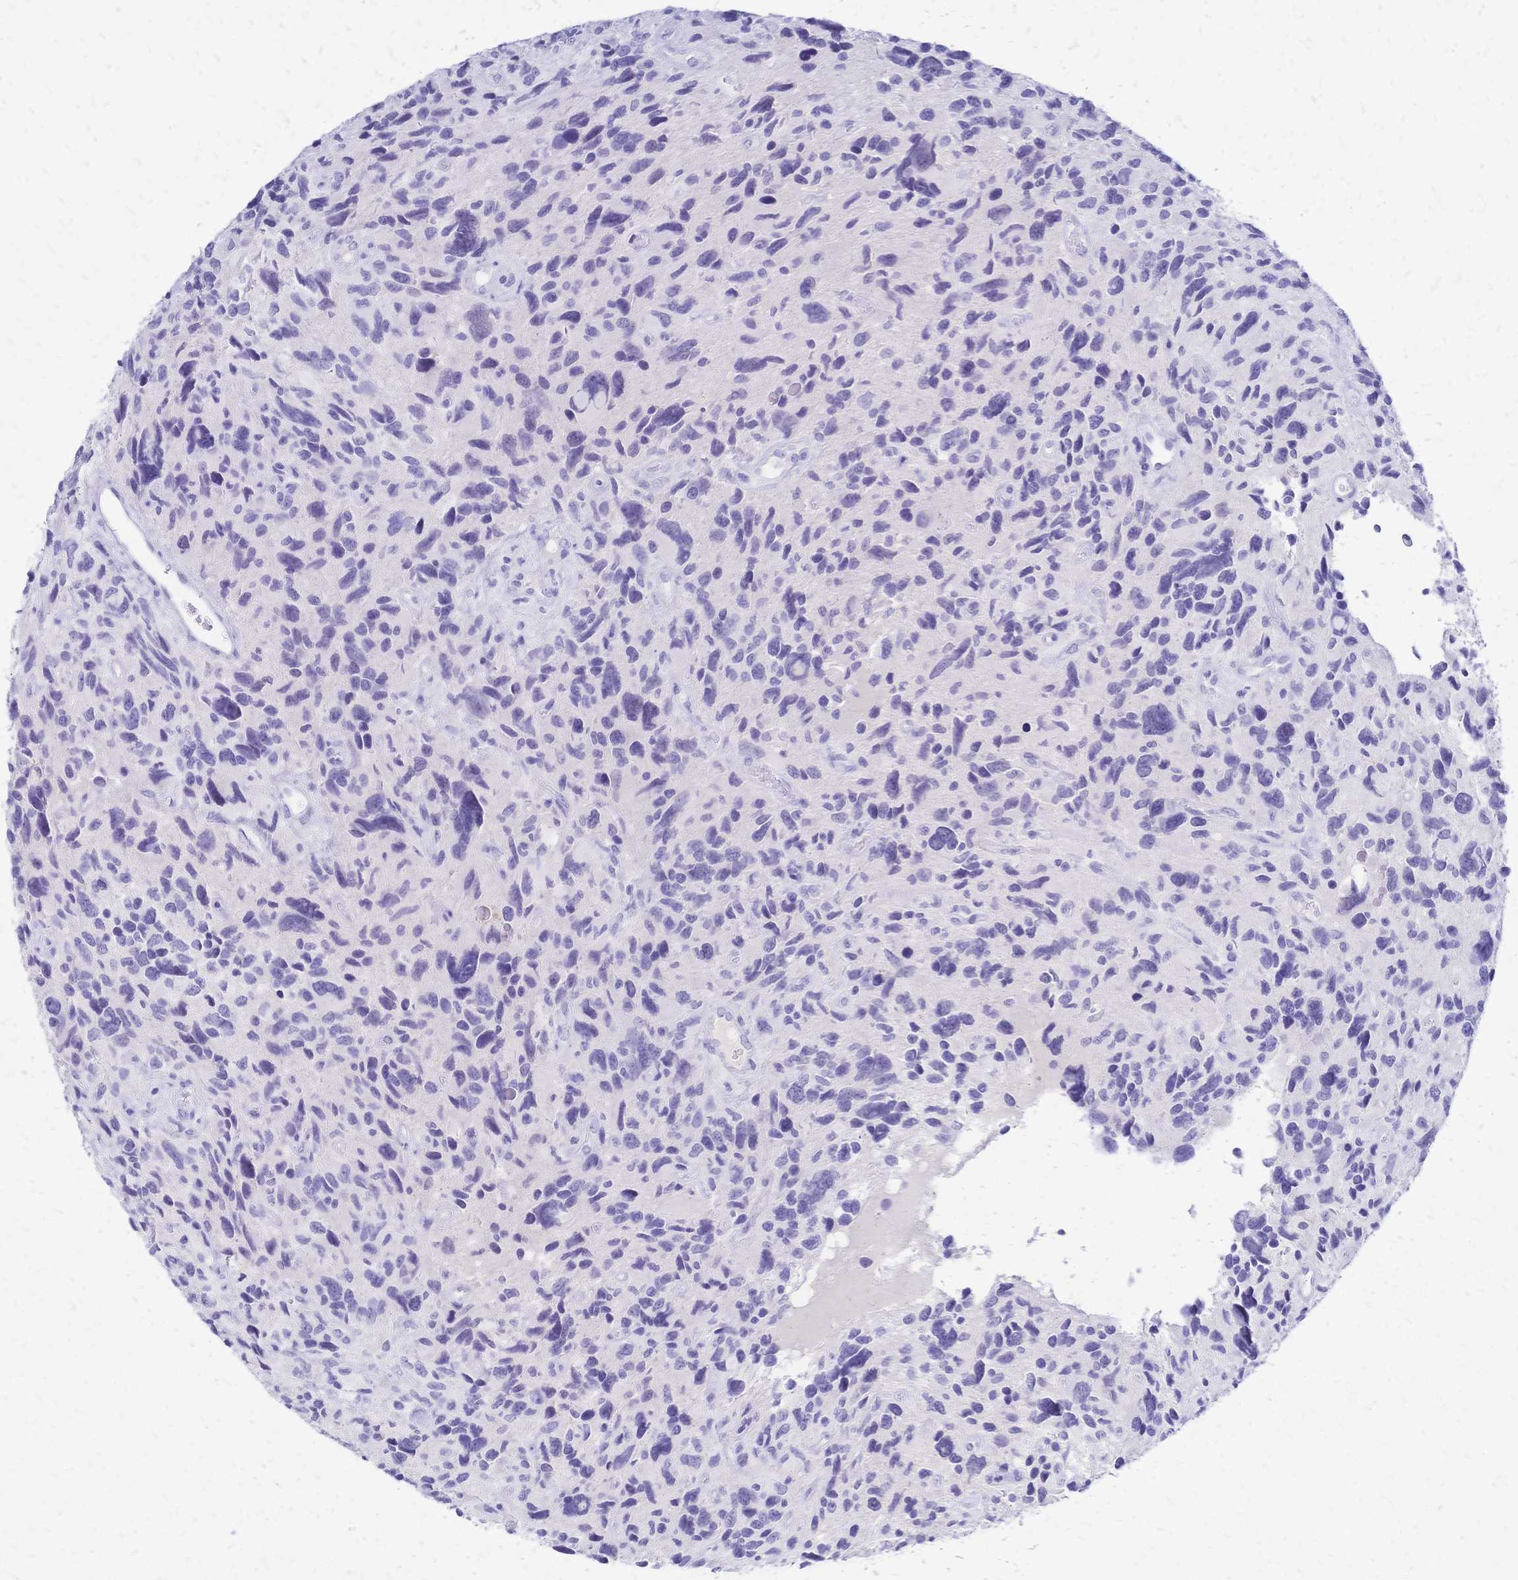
{"staining": {"intensity": "negative", "quantity": "none", "location": "none"}, "tissue": "glioma", "cell_type": "Tumor cells", "image_type": "cancer", "snomed": [{"axis": "morphology", "description": "Glioma, malignant, High grade"}, {"axis": "topography", "description": "Brain"}], "caption": "Immunohistochemistry of glioma displays no expression in tumor cells.", "gene": "FA2H", "patient": {"sex": "male", "age": 46}}